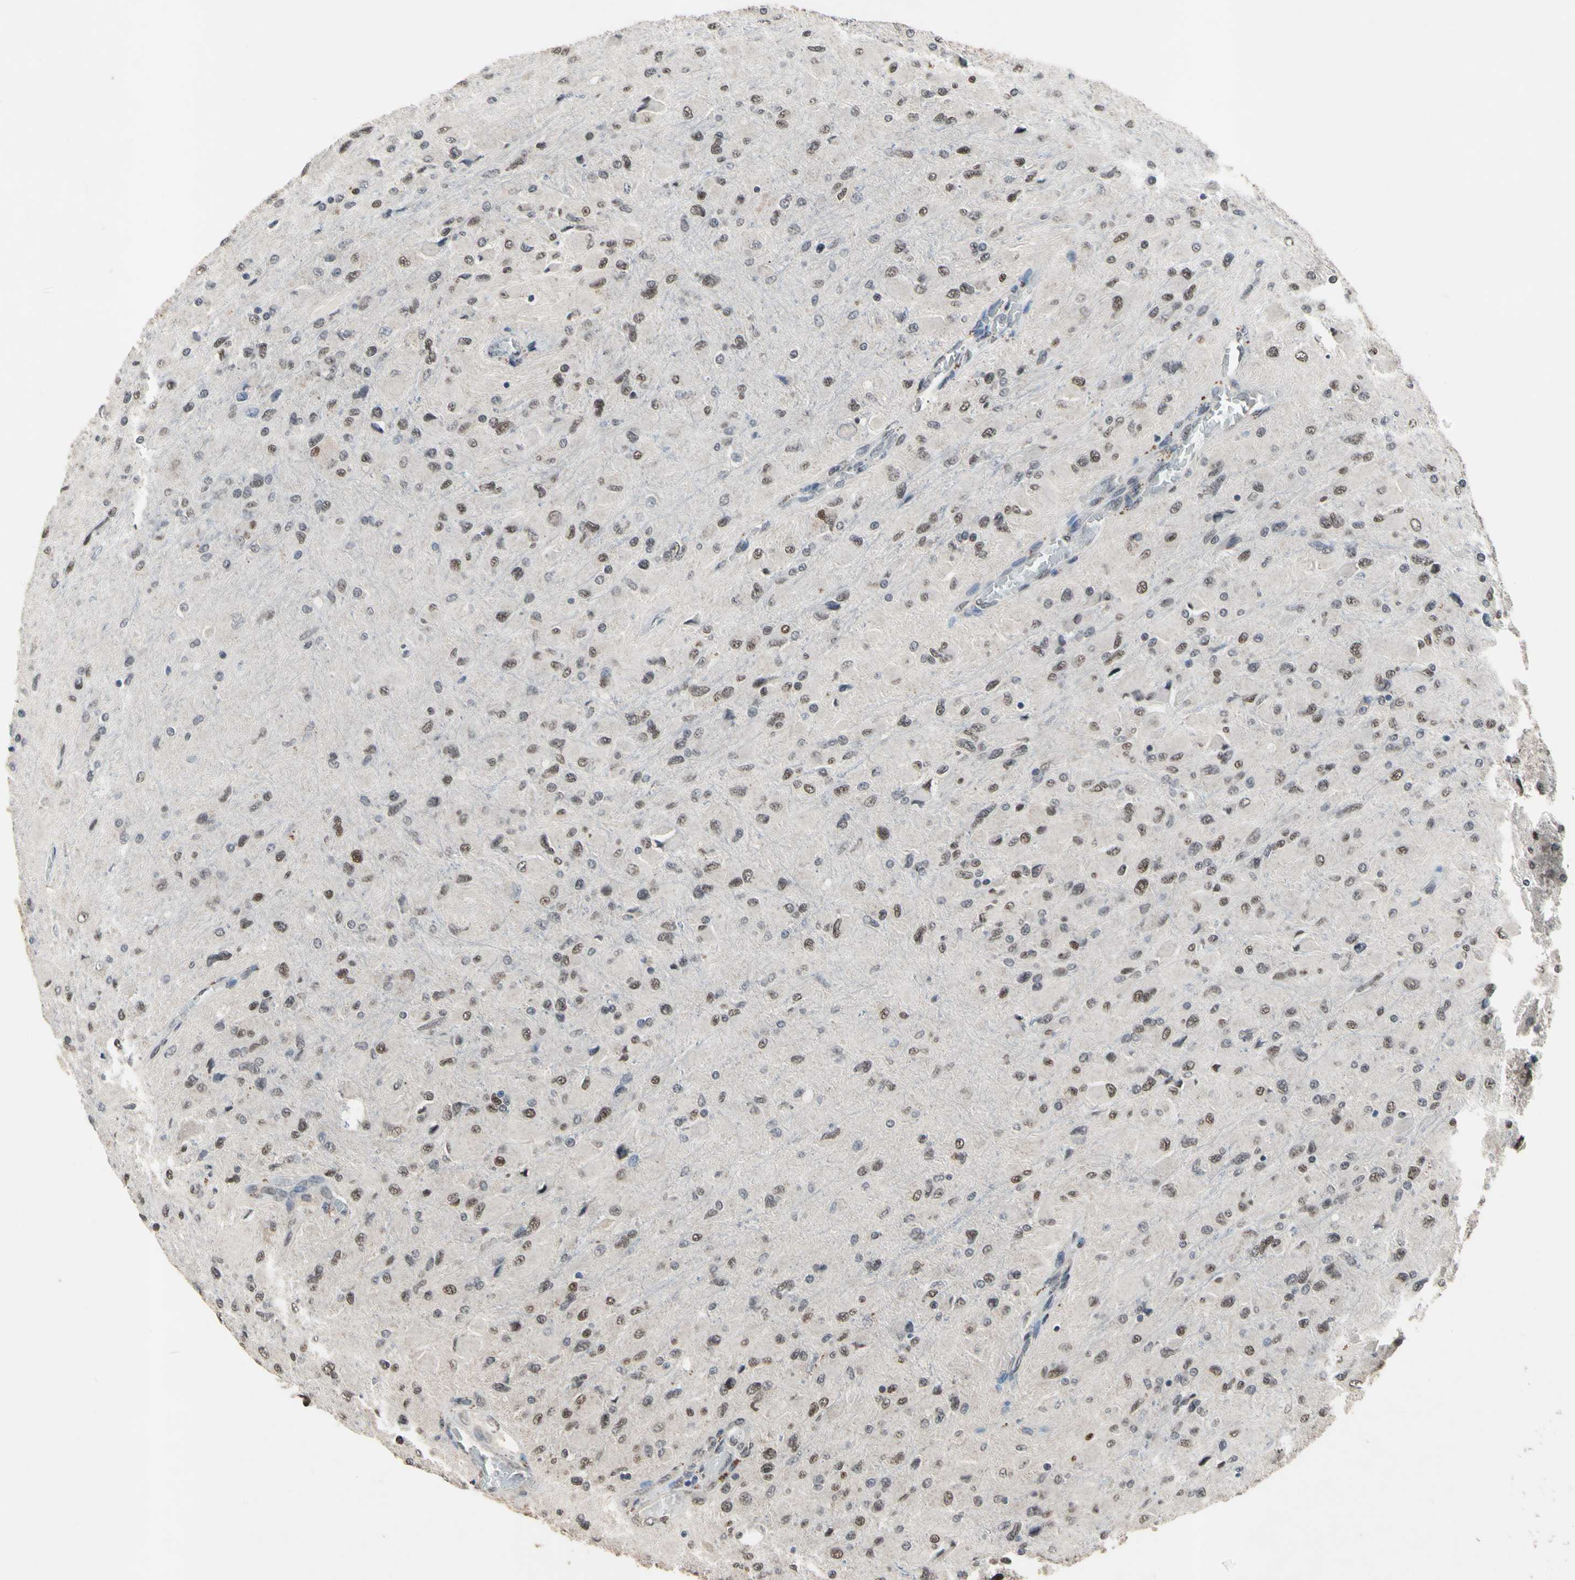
{"staining": {"intensity": "moderate", "quantity": ">75%", "location": "nuclear"}, "tissue": "glioma", "cell_type": "Tumor cells", "image_type": "cancer", "snomed": [{"axis": "morphology", "description": "Glioma, malignant, High grade"}, {"axis": "topography", "description": "Cerebral cortex"}], "caption": "Protein expression by immunohistochemistry (IHC) shows moderate nuclear positivity in approximately >75% of tumor cells in glioma.", "gene": "ZNF174", "patient": {"sex": "female", "age": 36}}